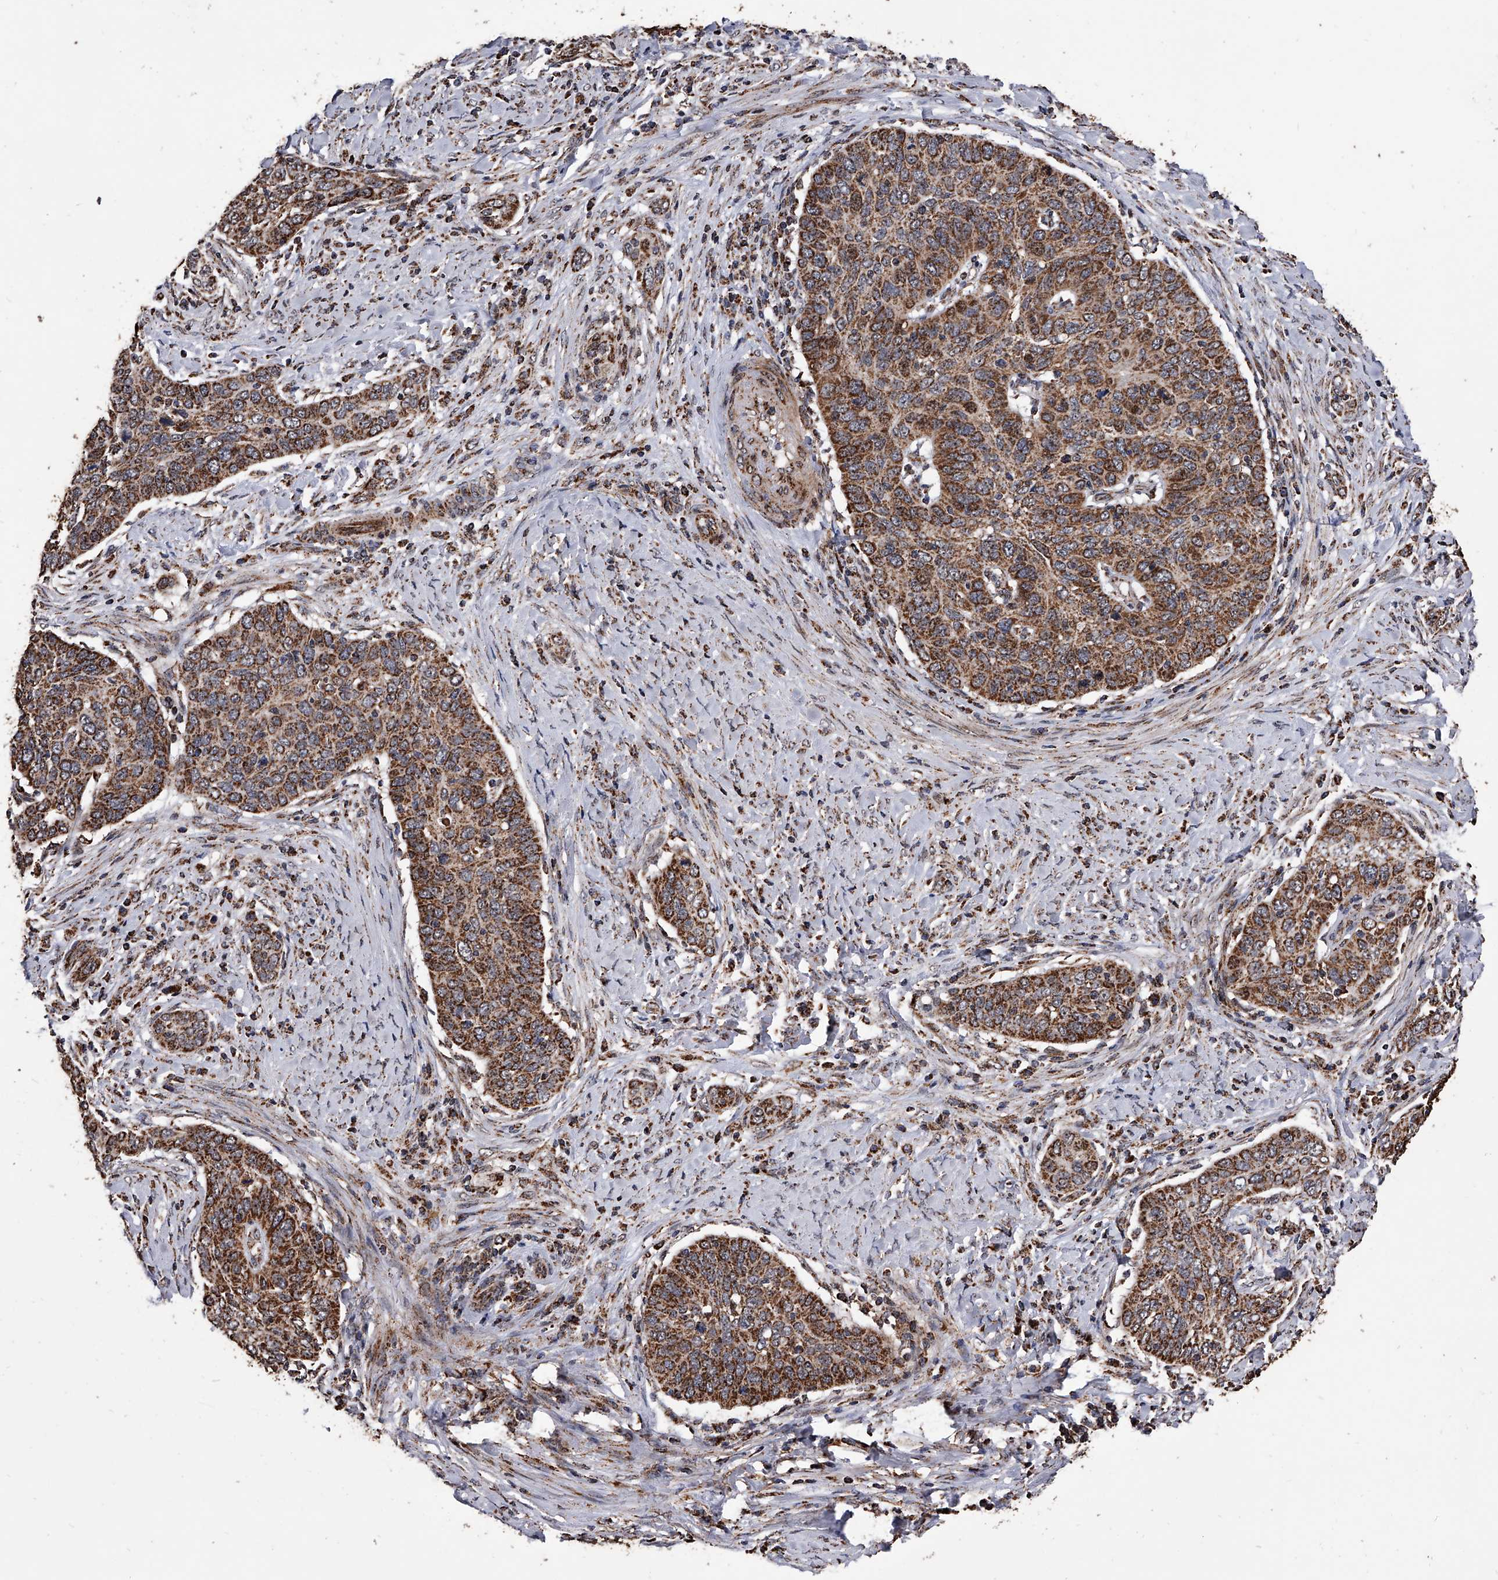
{"staining": {"intensity": "strong", "quantity": ">75%", "location": "cytoplasmic/membranous"}, "tissue": "cervical cancer", "cell_type": "Tumor cells", "image_type": "cancer", "snomed": [{"axis": "morphology", "description": "Squamous cell carcinoma, NOS"}, {"axis": "topography", "description": "Cervix"}], "caption": "Brown immunohistochemical staining in human cervical cancer (squamous cell carcinoma) demonstrates strong cytoplasmic/membranous expression in about >75% of tumor cells.", "gene": "SMPDL3A", "patient": {"sex": "female", "age": 60}}